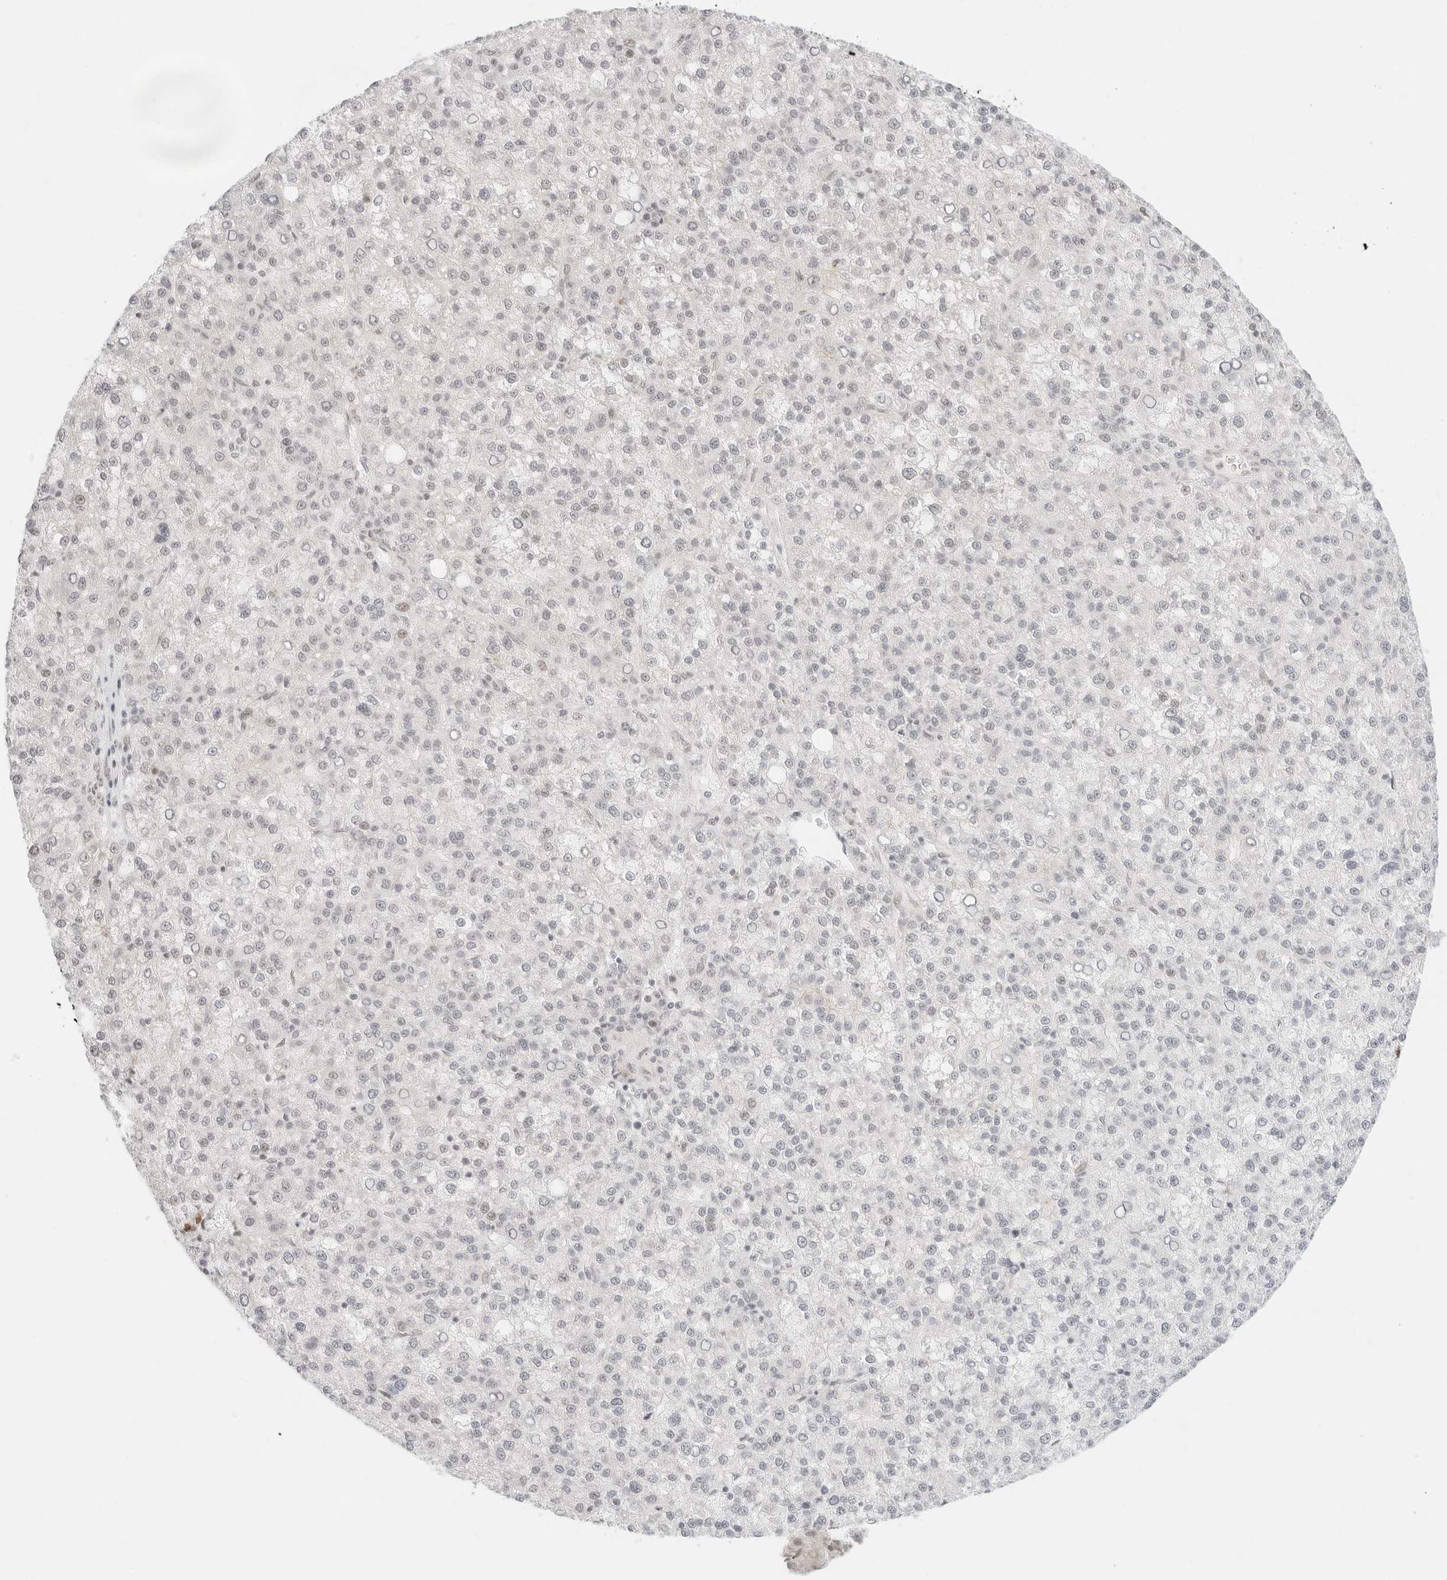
{"staining": {"intensity": "negative", "quantity": "none", "location": "none"}, "tissue": "liver cancer", "cell_type": "Tumor cells", "image_type": "cancer", "snomed": [{"axis": "morphology", "description": "Carcinoma, Hepatocellular, NOS"}, {"axis": "topography", "description": "Liver"}], "caption": "Protein analysis of liver cancer demonstrates no significant expression in tumor cells.", "gene": "GNAS", "patient": {"sex": "female", "age": 58}}